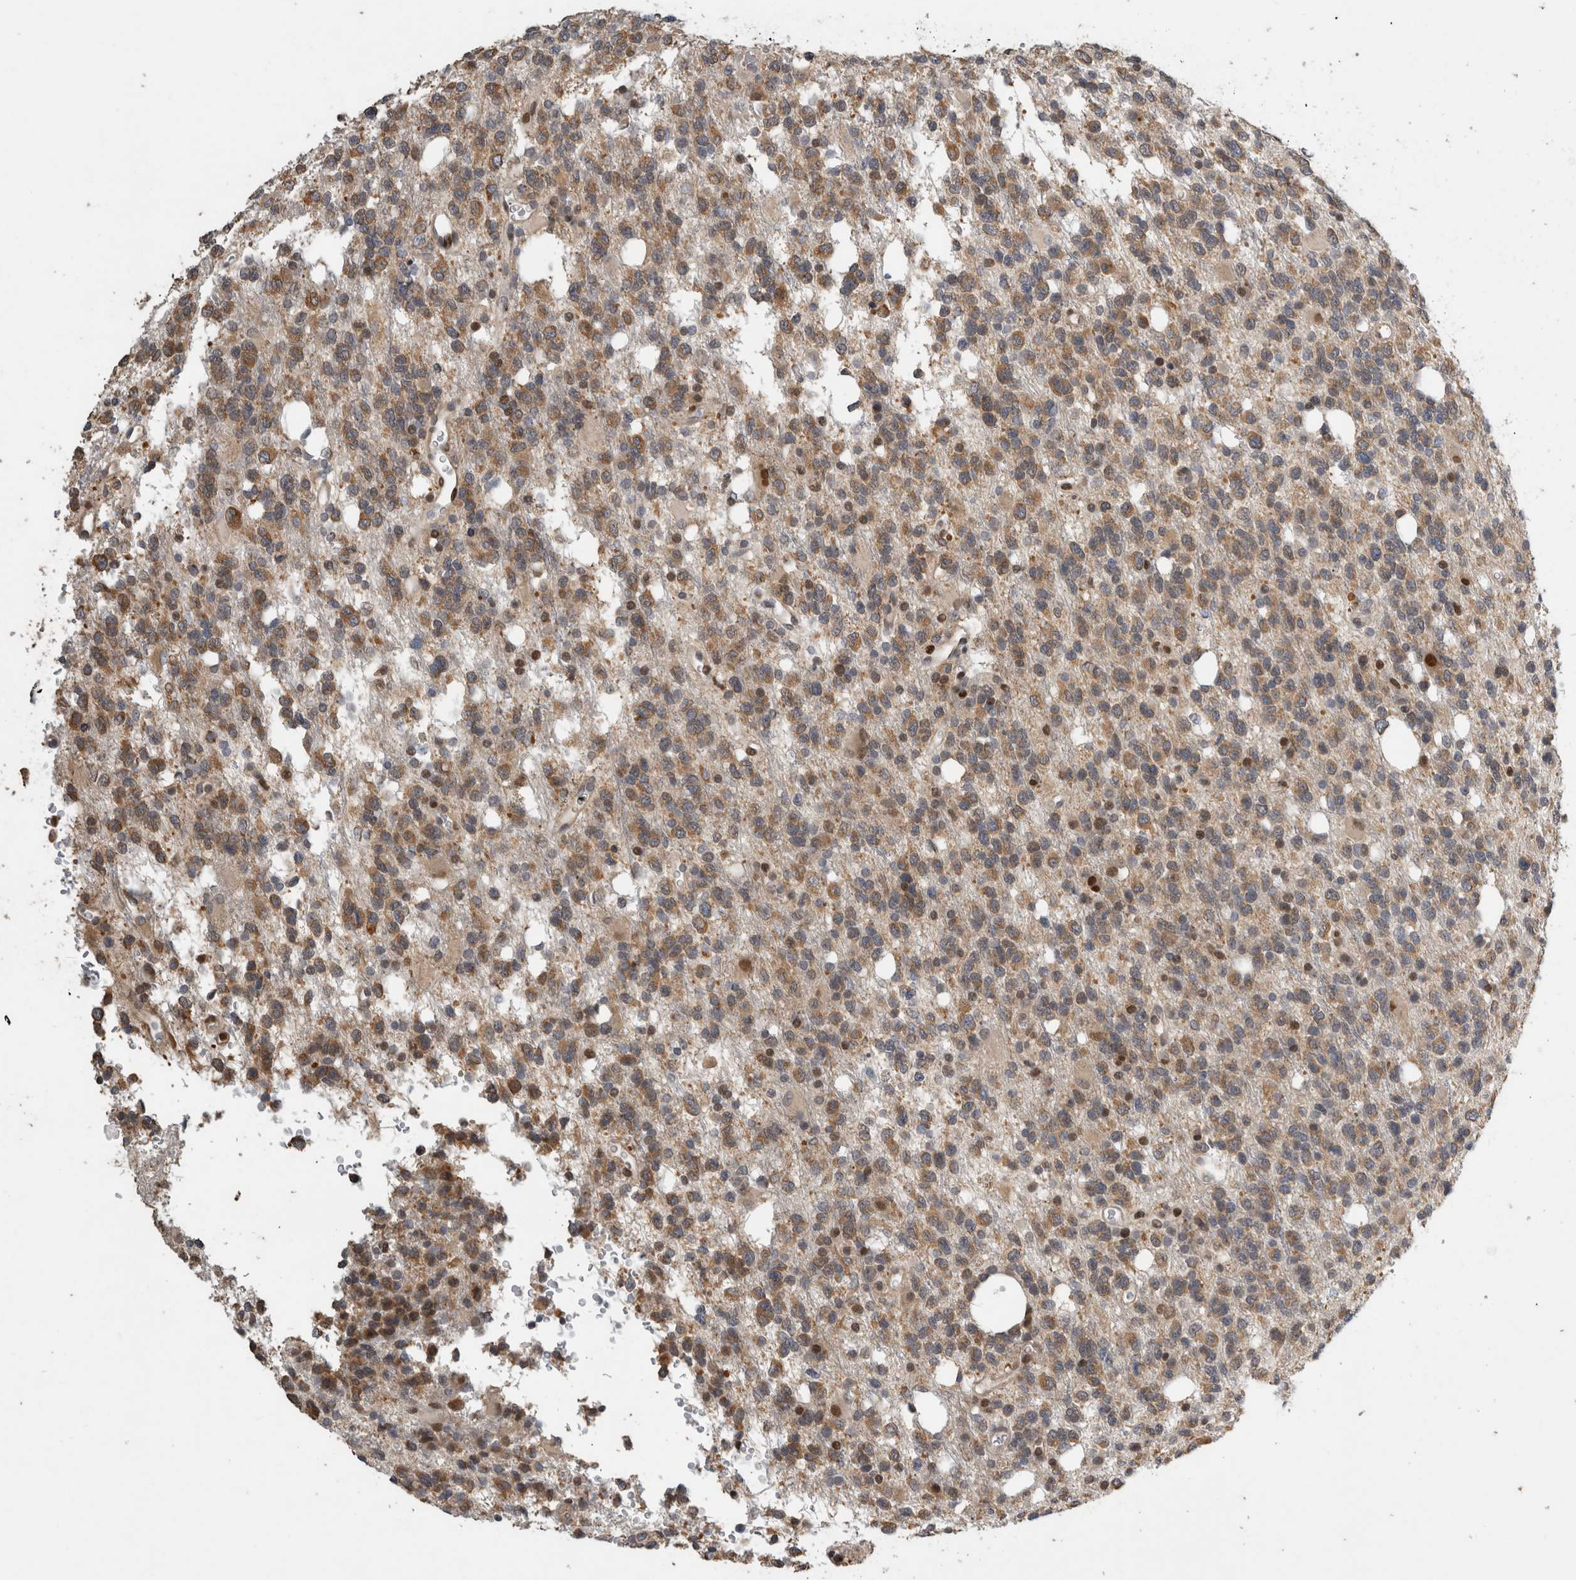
{"staining": {"intensity": "moderate", "quantity": ">75%", "location": "cytoplasmic/membranous"}, "tissue": "glioma", "cell_type": "Tumor cells", "image_type": "cancer", "snomed": [{"axis": "morphology", "description": "Glioma, malignant, High grade"}, {"axis": "topography", "description": "Brain"}], "caption": "The histopathology image displays a brown stain indicating the presence of a protein in the cytoplasmic/membranous of tumor cells in glioma.", "gene": "C8orf58", "patient": {"sex": "female", "age": 62}}